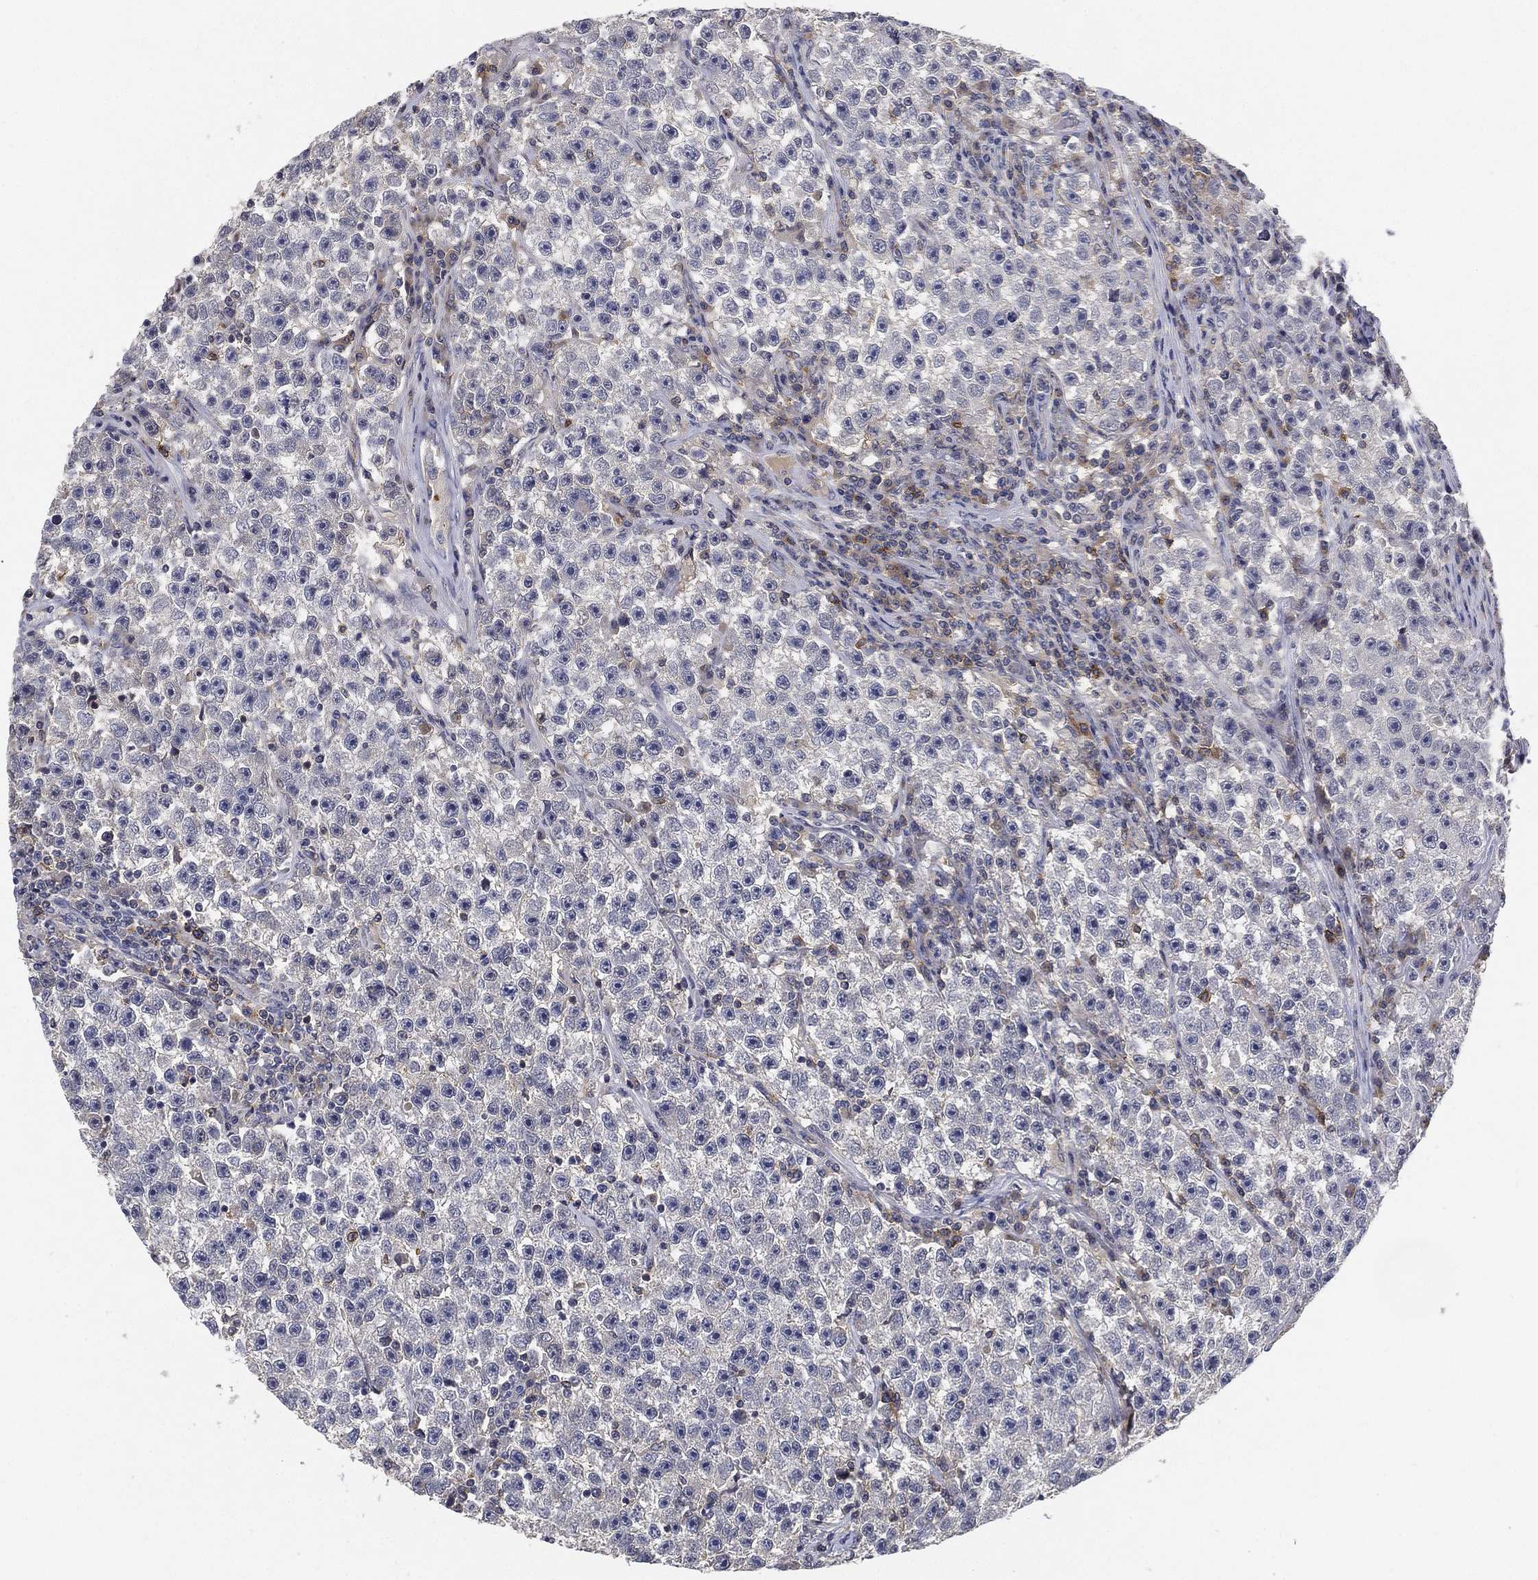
{"staining": {"intensity": "negative", "quantity": "none", "location": "none"}, "tissue": "testis cancer", "cell_type": "Tumor cells", "image_type": "cancer", "snomed": [{"axis": "morphology", "description": "Seminoma, NOS"}, {"axis": "topography", "description": "Testis"}], "caption": "There is no significant expression in tumor cells of testis seminoma.", "gene": "CFAP251", "patient": {"sex": "male", "age": 22}}